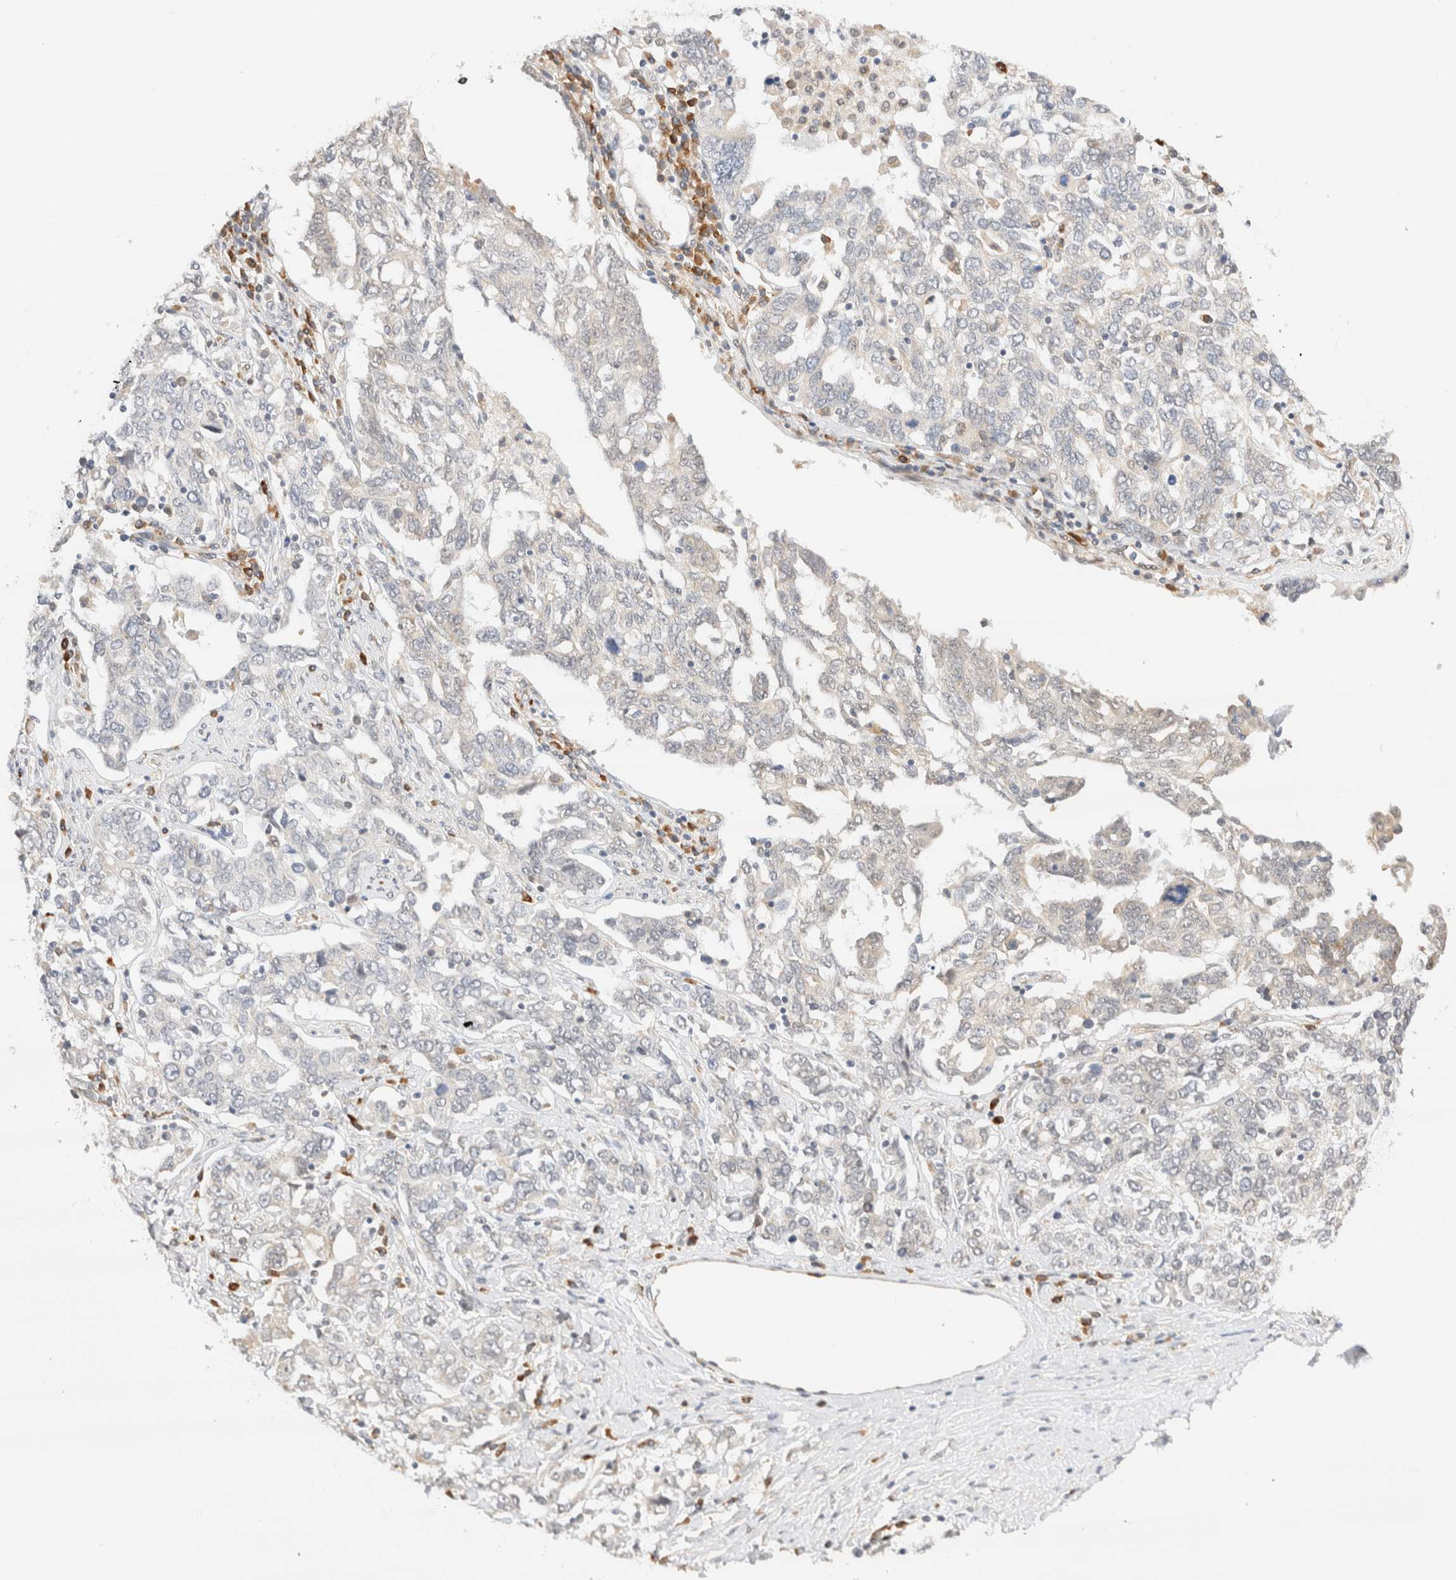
{"staining": {"intensity": "negative", "quantity": "none", "location": "none"}, "tissue": "ovarian cancer", "cell_type": "Tumor cells", "image_type": "cancer", "snomed": [{"axis": "morphology", "description": "Carcinoma, endometroid"}, {"axis": "topography", "description": "Ovary"}], "caption": "Tumor cells are negative for brown protein staining in ovarian cancer.", "gene": "SYVN1", "patient": {"sex": "female", "age": 62}}